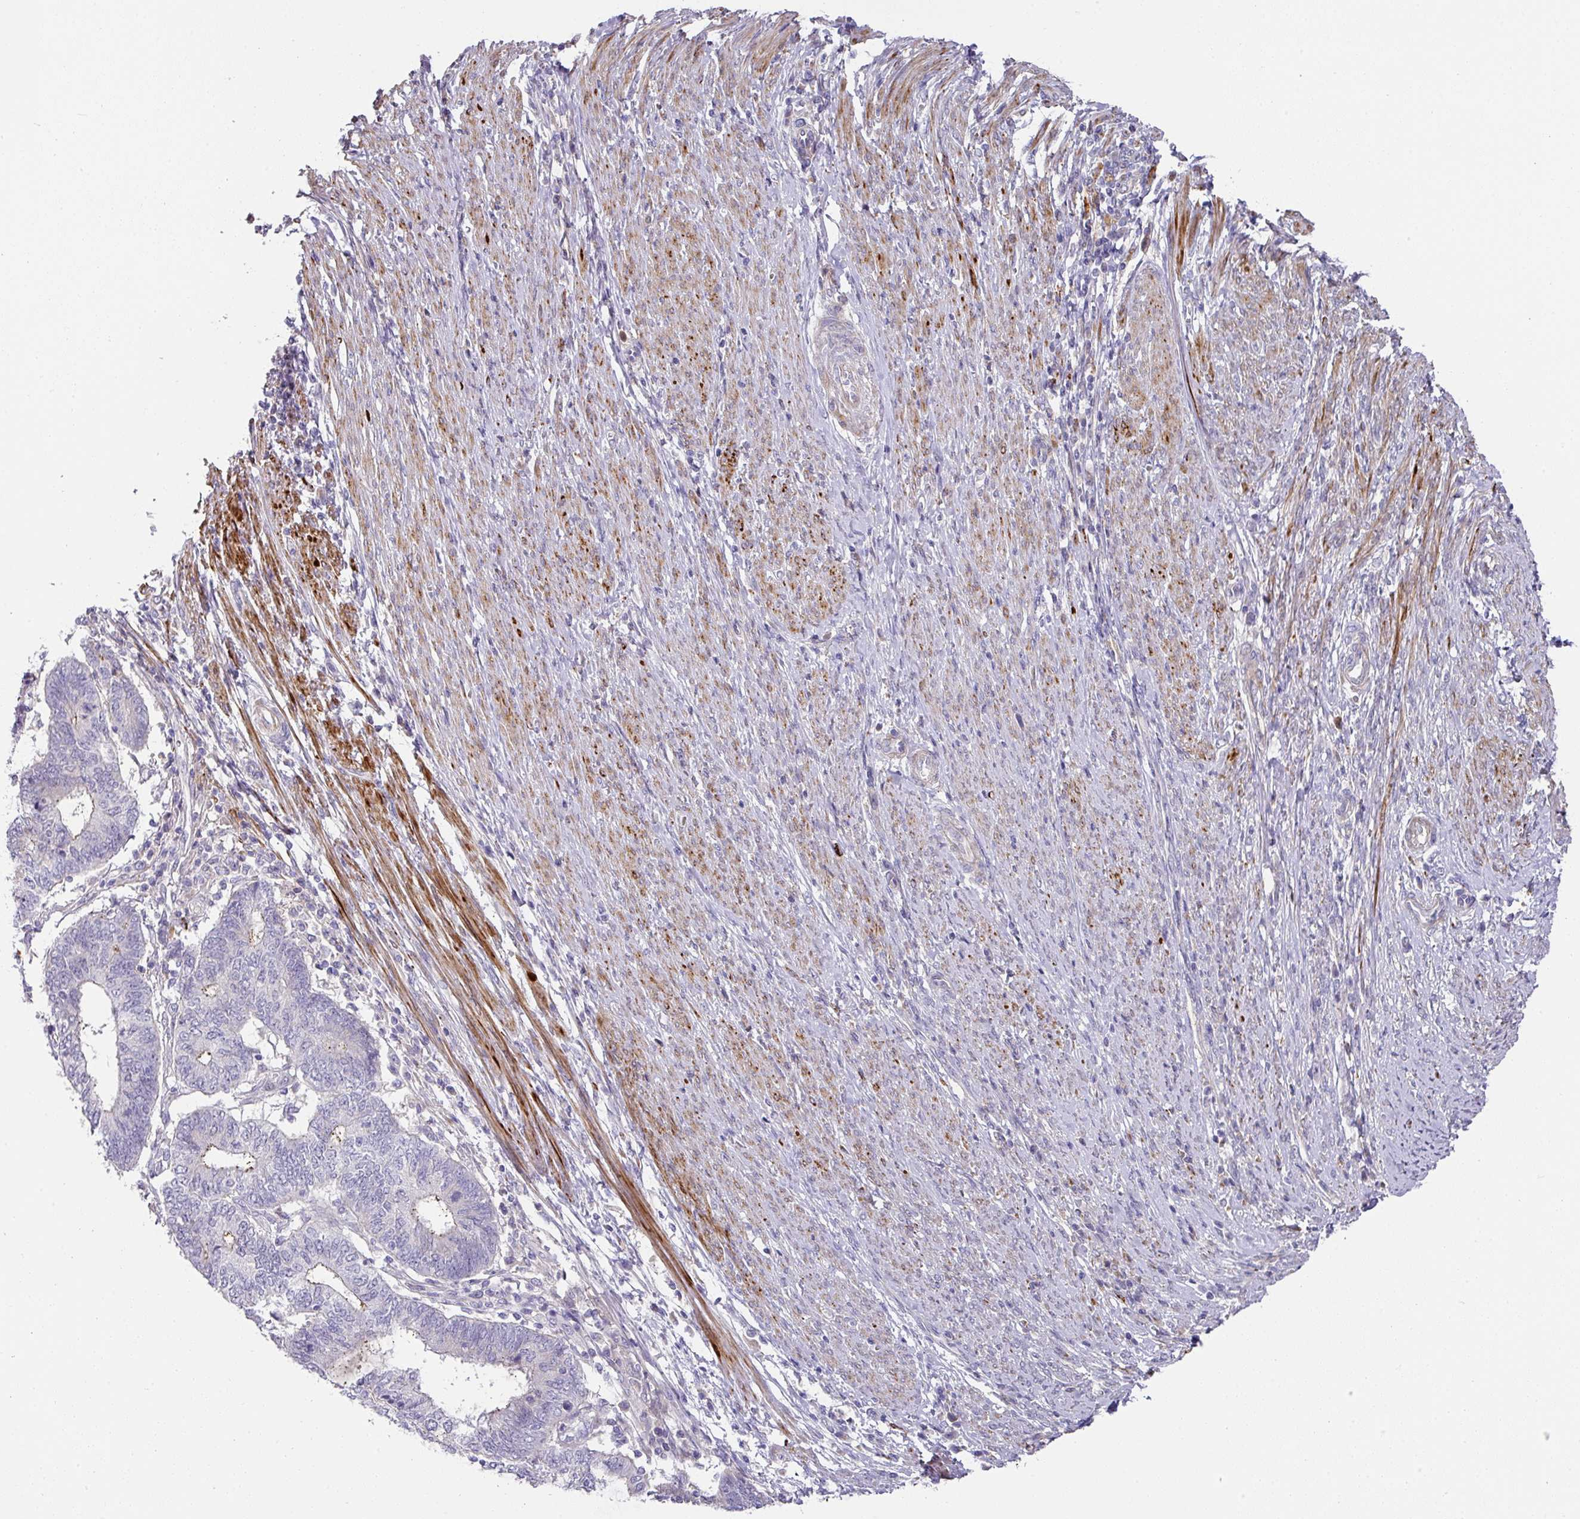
{"staining": {"intensity": "negative", "quantity": "none", "location": "none"}, "tissue": "endometrial cancer", "cell_type": "Tumor cells", "image_type": "cancer", "snomed": [{"axis": "morphology", "description": "Adenocarcinoma, NOS"}, {"axis": "topography", "description": "Uterus"}, {"axis": "topography", "description": "Endometrium"}], "caption": "An immunohistochemistry (IHC) photomicrograph of adenocarcinoma (endometrial) is shown. There is no staining in tumor cells of adenocarcinoma (endometrial).", "gene": "TARM1", "patient": {"sex": "female", "age": 70}}